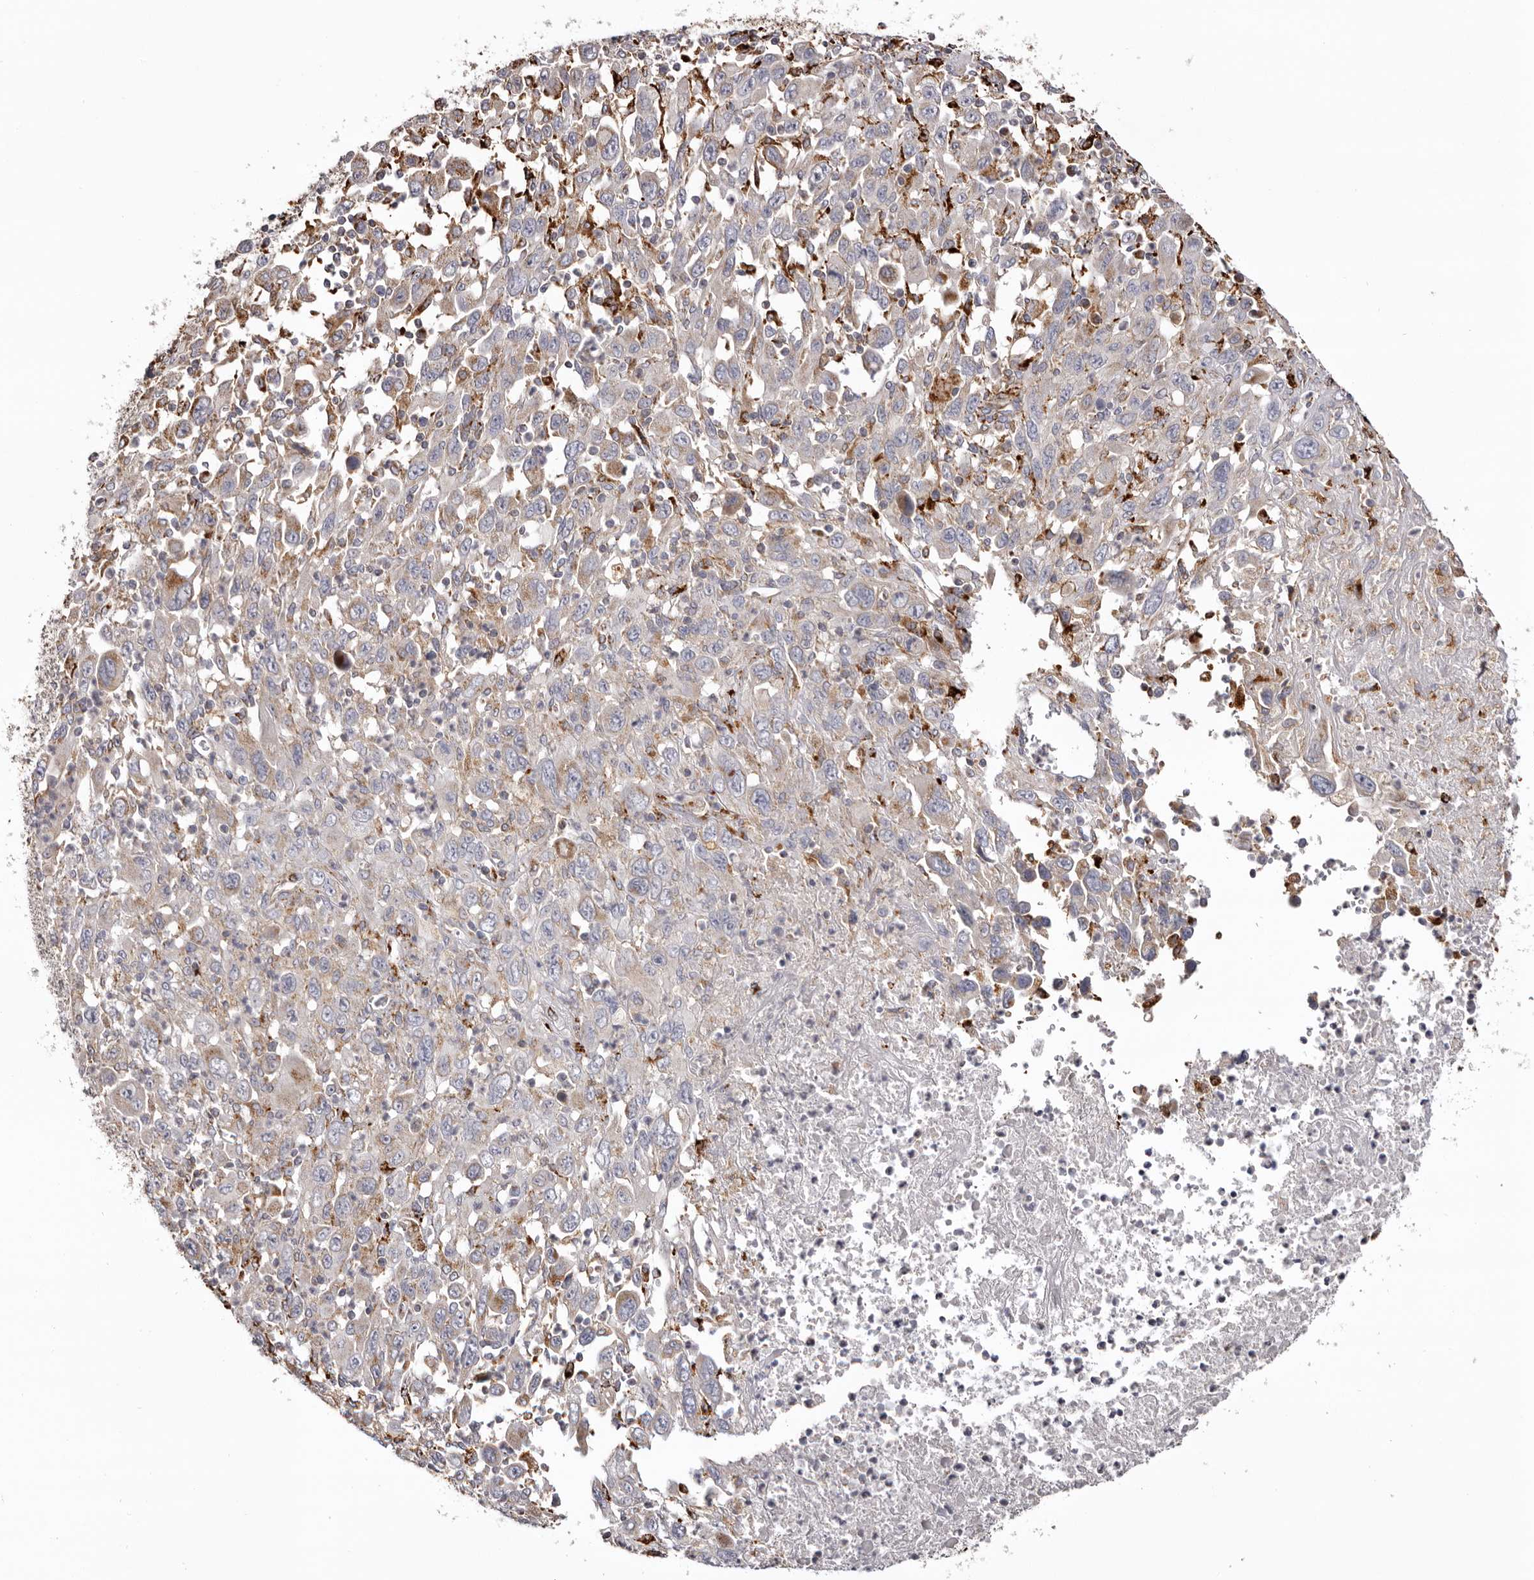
{"staining": {"intensity": "weak", "quantity": "25%-75%", "location": "cytoplasmic/membranous"}, "tissue": "melanoma", "cell_type": "Tumor cells", "image_type": "cancer", "snomed": [{"axis": "morphology", "description": "Malignant melanoma, Metastatic site"}, {"axis": "topography", "description": "Skin"}], "caption": "Protein analysis of melanoma tissue demonstrates weak cytoplasmic/membranous positivity in approximately 25%-75% of tumor cells. The staining was performed using DAB (3,3'-diaminobenzidine) to visualize the protein expression in brown, while the nuclei were stained in blue with hematoxylin (Magnification: 20x).", "gene": "MECR", "patient": {"sex": "female", "age": 56}}